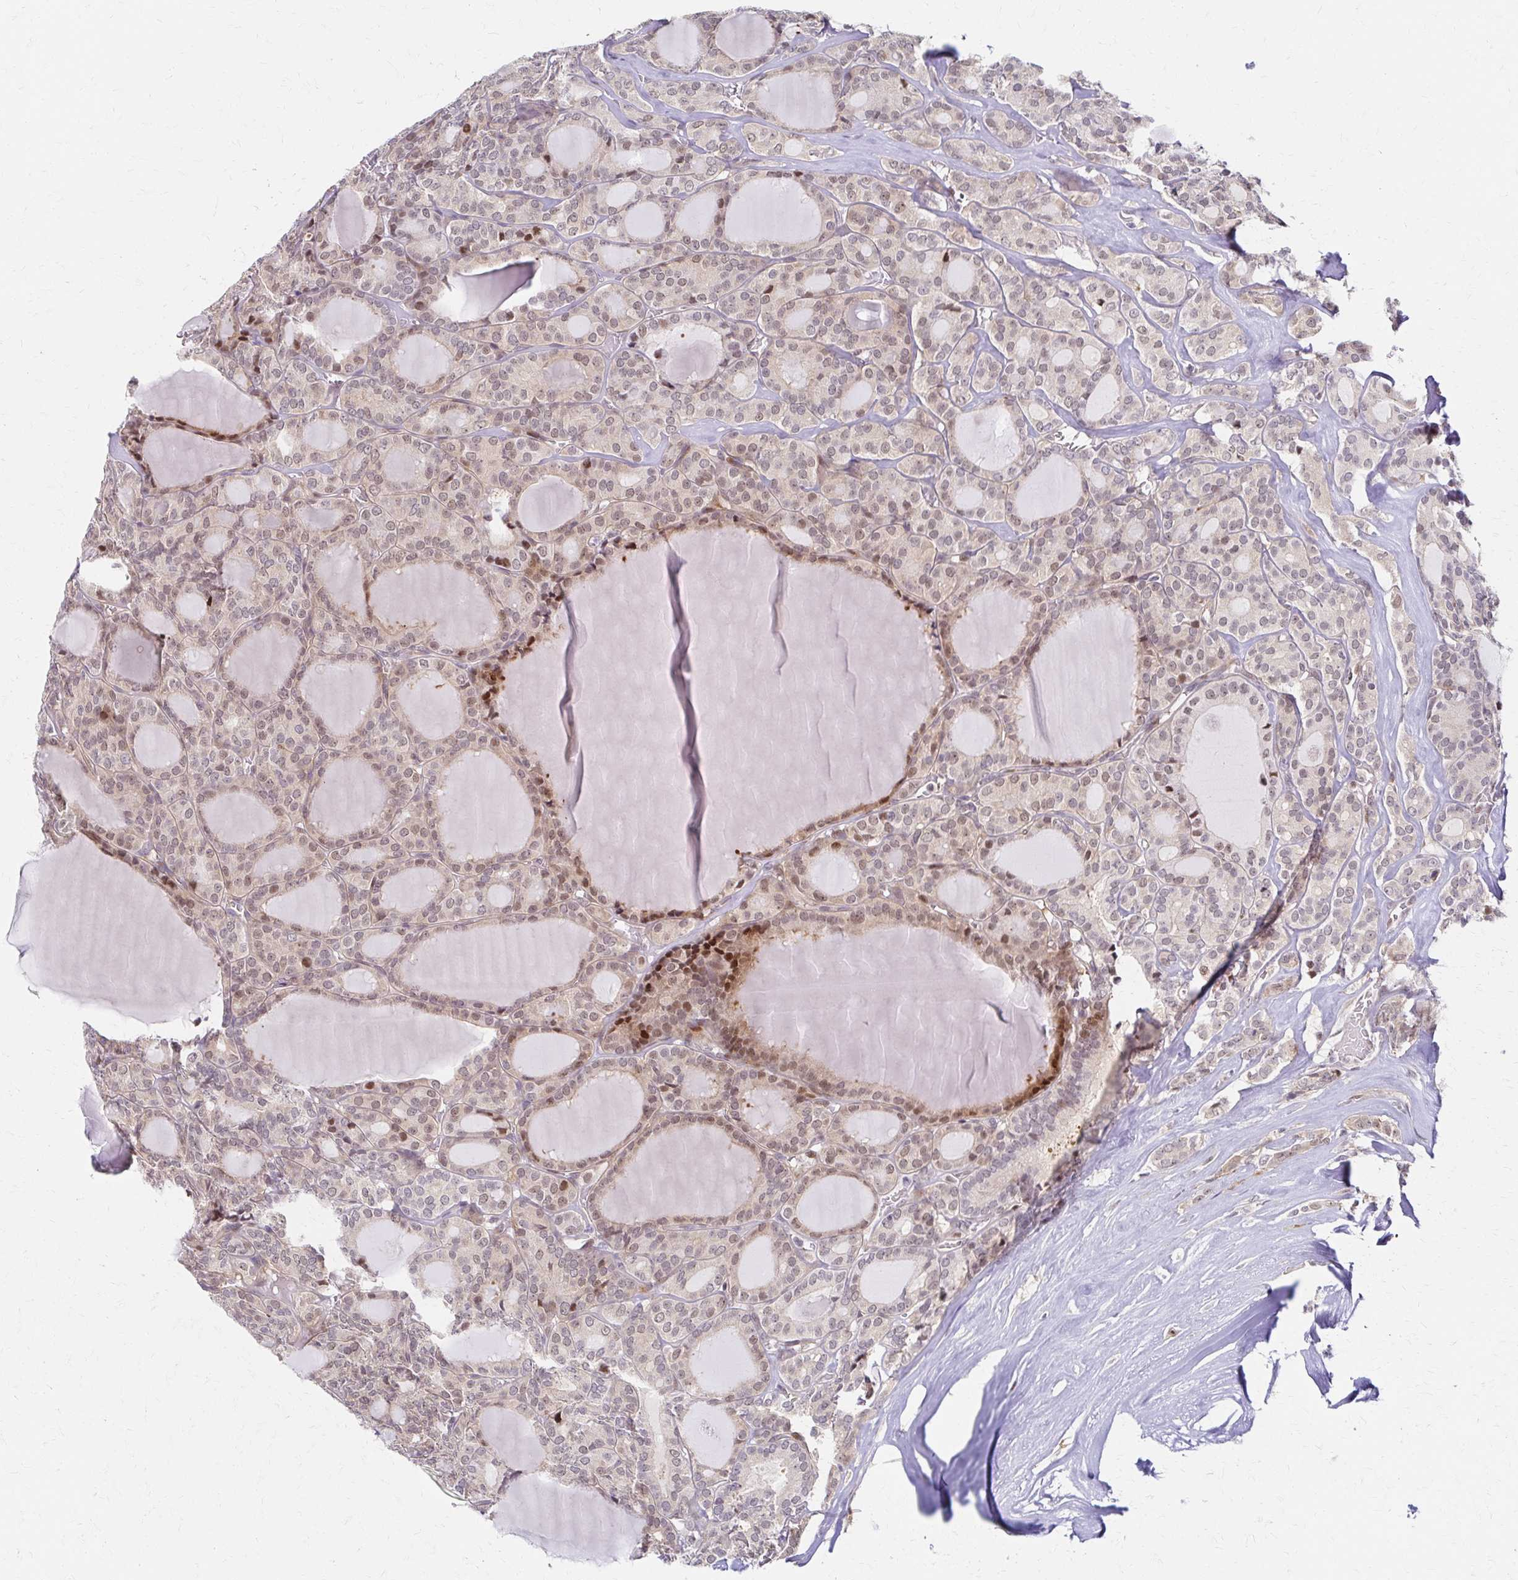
{"staining": {"intensity": "weak", "quantity": ">75%", "location": "nuclear"}, "tissue": "thyroid cancer", "cell_type": "Tumor cells", "image_type": "cancer", "snomed": [{"axis": "morphology", "description": "Follicular adenoma carcinoma, NOS"}, {"axis": "topography", "description": "Thyroid gland"}], "caption": "This micrograph reveals thyroid cancer (follicular adenoma carcinoma) stained with IHC to label a protein in brown. The nuclear of tumor cells show weak positivity for the protein. Nuclei are counter-stained blue.", "gene": "PSMD7", "patient": {"sex": "male", "age": 74}}